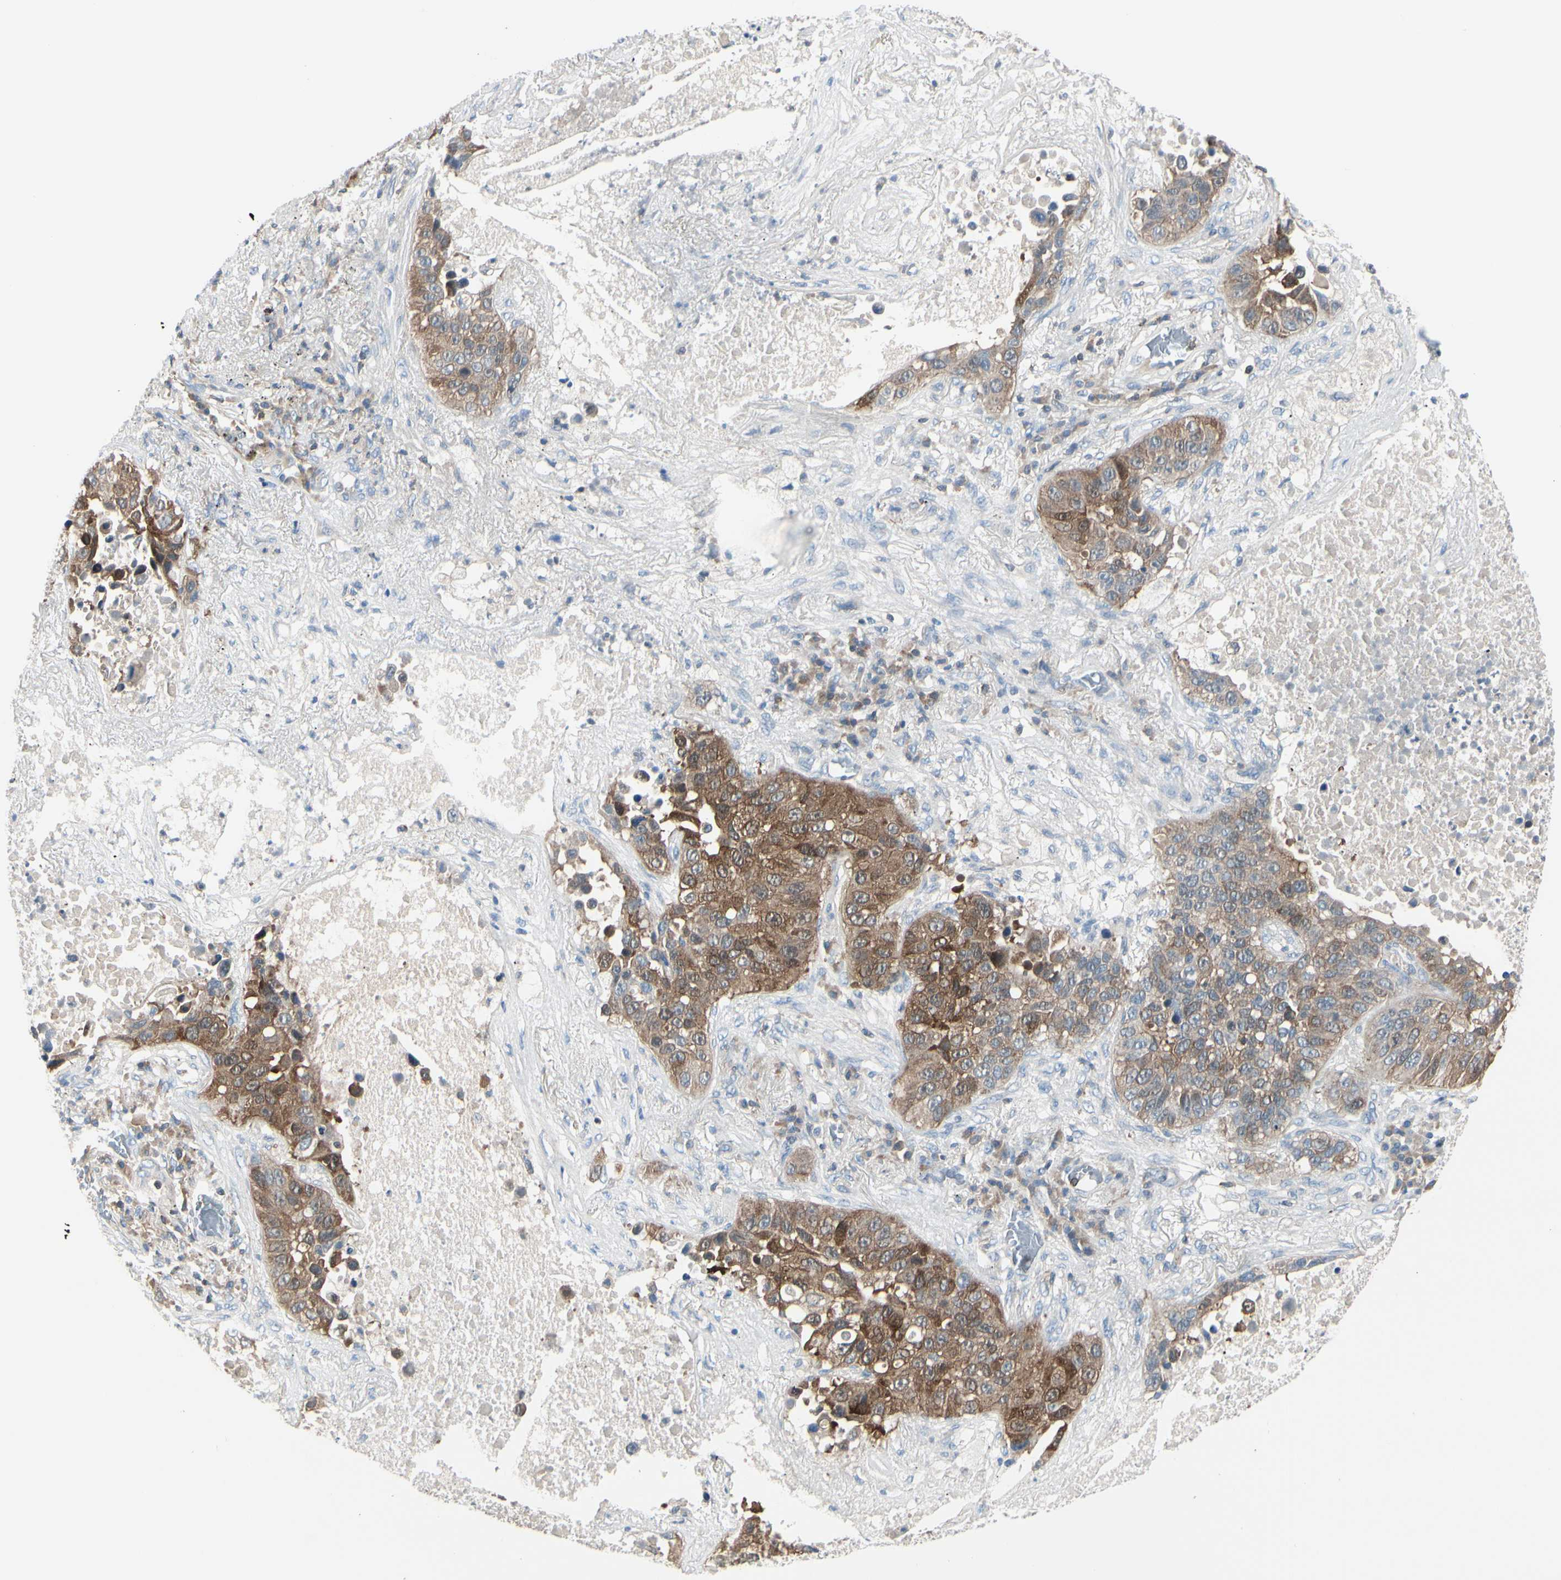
{"staining": {"intensity": "strong", "quantity": ">75%", "location": "cytoplasmic/membranous"}, "tissue": "lung cancer", "cell_type": "Tumor cells", "image_type": "cancer", "snomed": [{"axis": "morphology", "description": "Squamous cell carcinoma, NOS"}, {"axis": "topography", "description": "Lung"}], "caption": "The image shows immunohistochemical staining of squamous cell carcinoma (lung). There is strong cytoplasmic/membranous positivity is present in about >75% of tumor cells. (IHC, brightfield microscopy, high magnification).", "gene": "SLC9A3R1", "patient": {"sex": "male", "age": 57}}